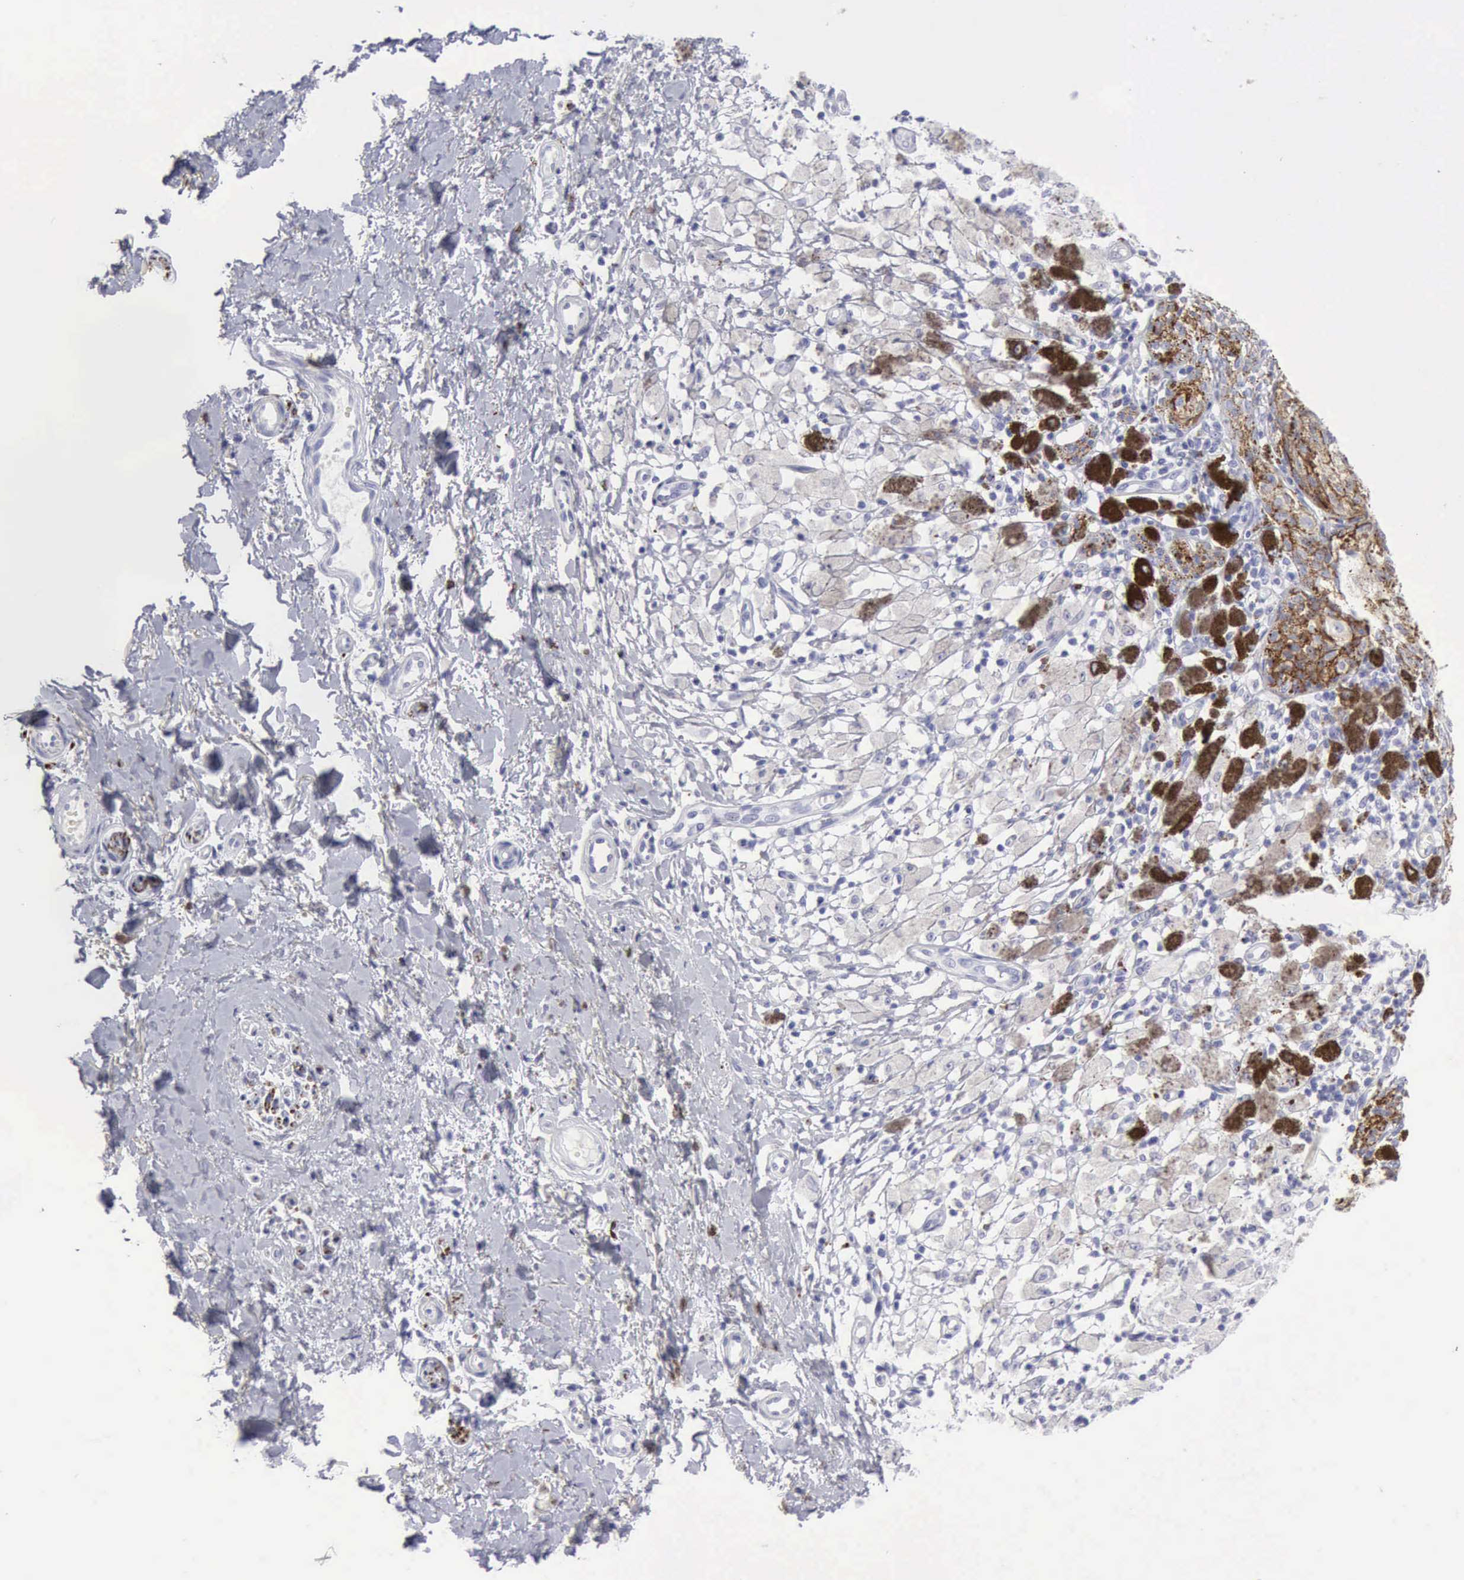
{"staining": {"intensity": "negative", "quantity": "none", "location": "none"}, "tissue": "melanoma", "cell_type": "Tumor cells", "image_type": "cancer", "snomed": [{"axis": "morphology", "description": "Malignant melanoma, NOS"}, {"axis": "topography", "description": "Skin"}], "caption": "DAB immunohistochemical staining of human melanoma demonstrates no significant positivity in tumor cells.", "gene": "NCAM1", "patient": {"sex": "male", "age": 88}}